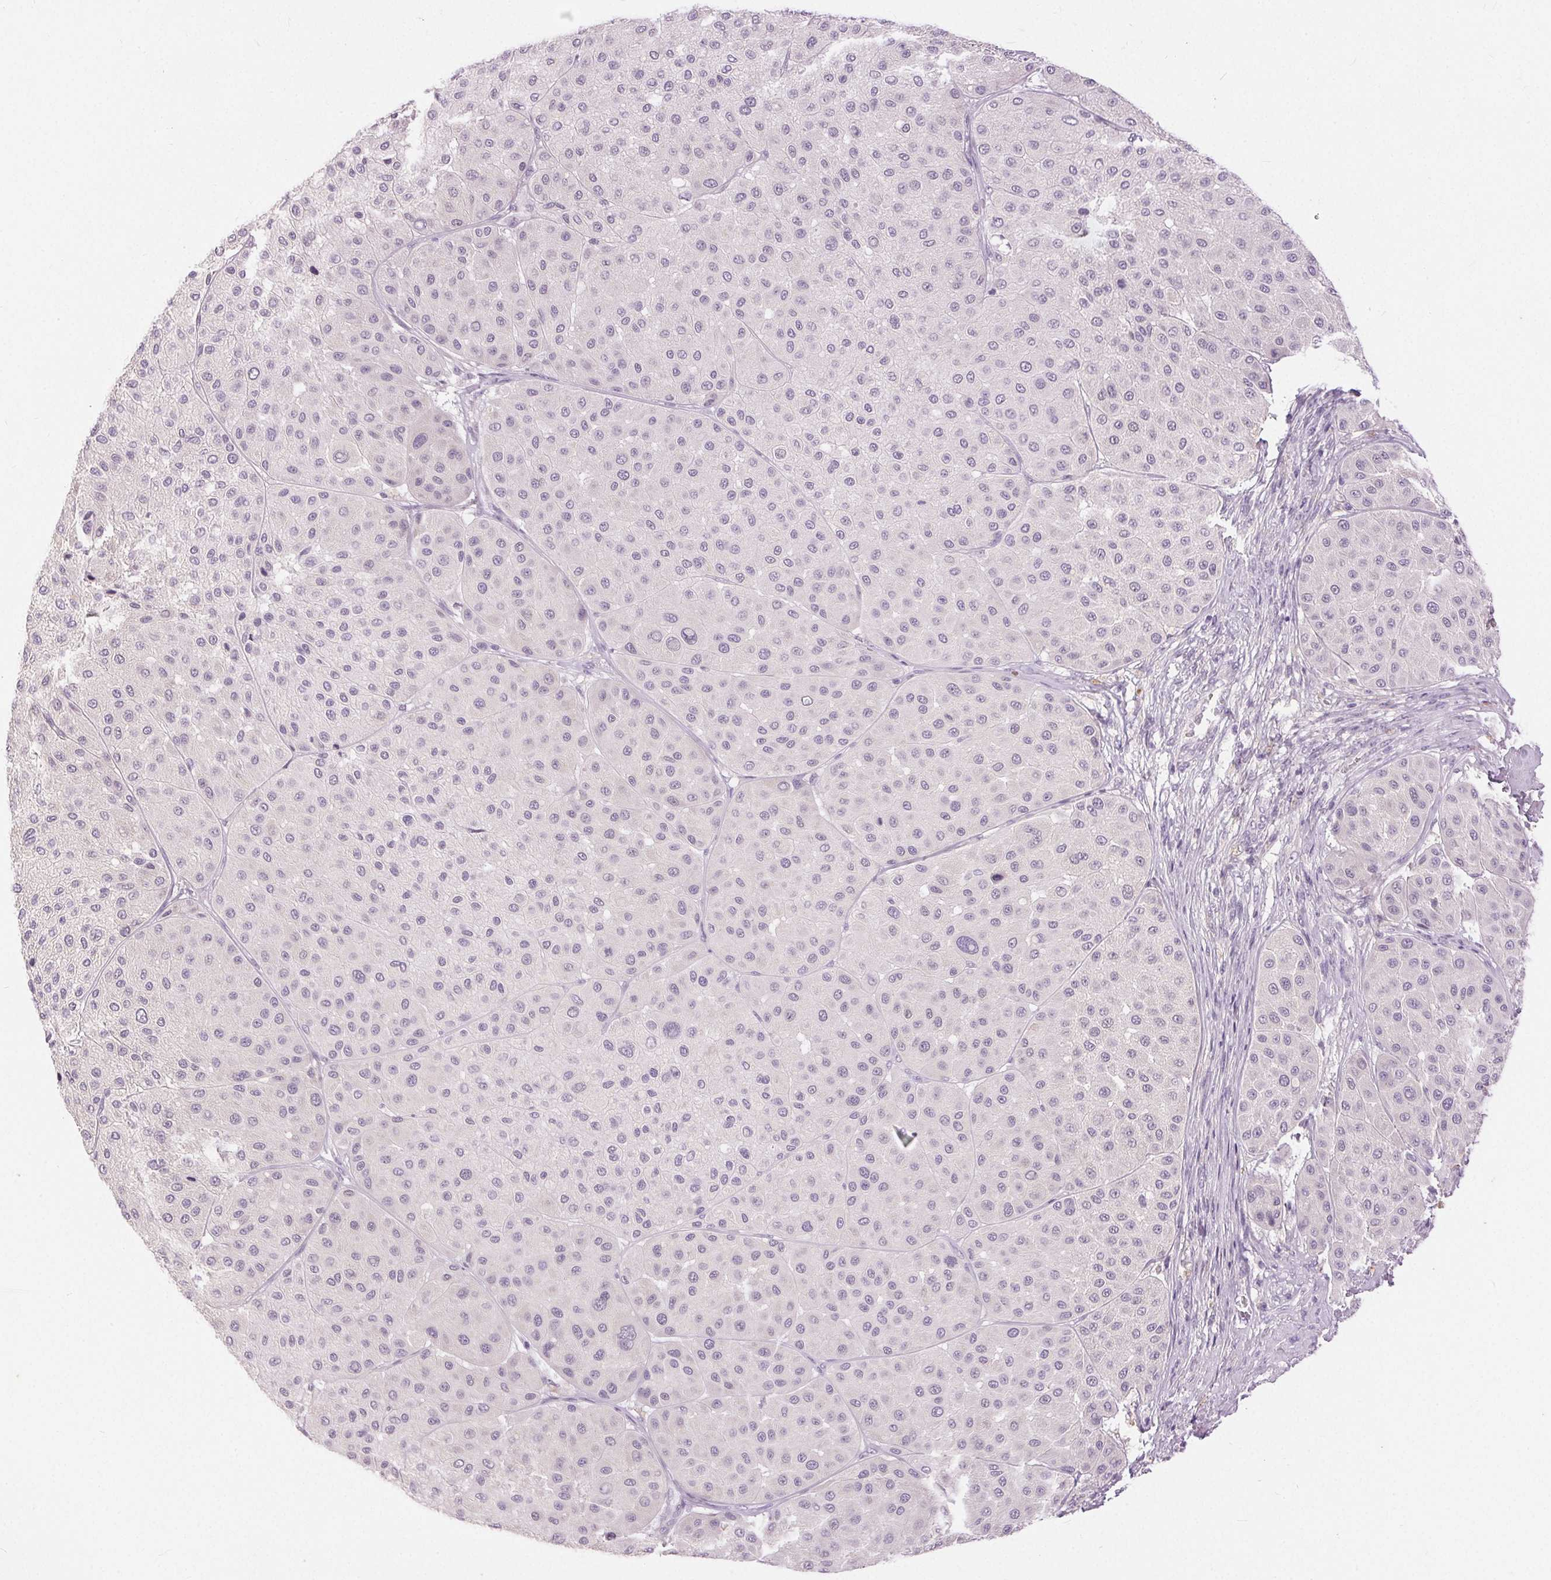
{"staining": {"intensity": "negative", "quantity": "none", "location": "none"}, "tissue": "melanoma", "cell_type": "Tumor cells", "image_type": "cancer", "snomed": [{"axis": "morphology", "description": "Malignant melanoma, Metastatic site"}, {"axis": "topography", "description": "Smooth muscle"}], "caption": "Malignant melanoma (metastatic site) was stained to show a protein in brown. There is no significant expression in tumor cells.", "gene": "DSG3", "patient": {"sex": "male", "age": 41}}